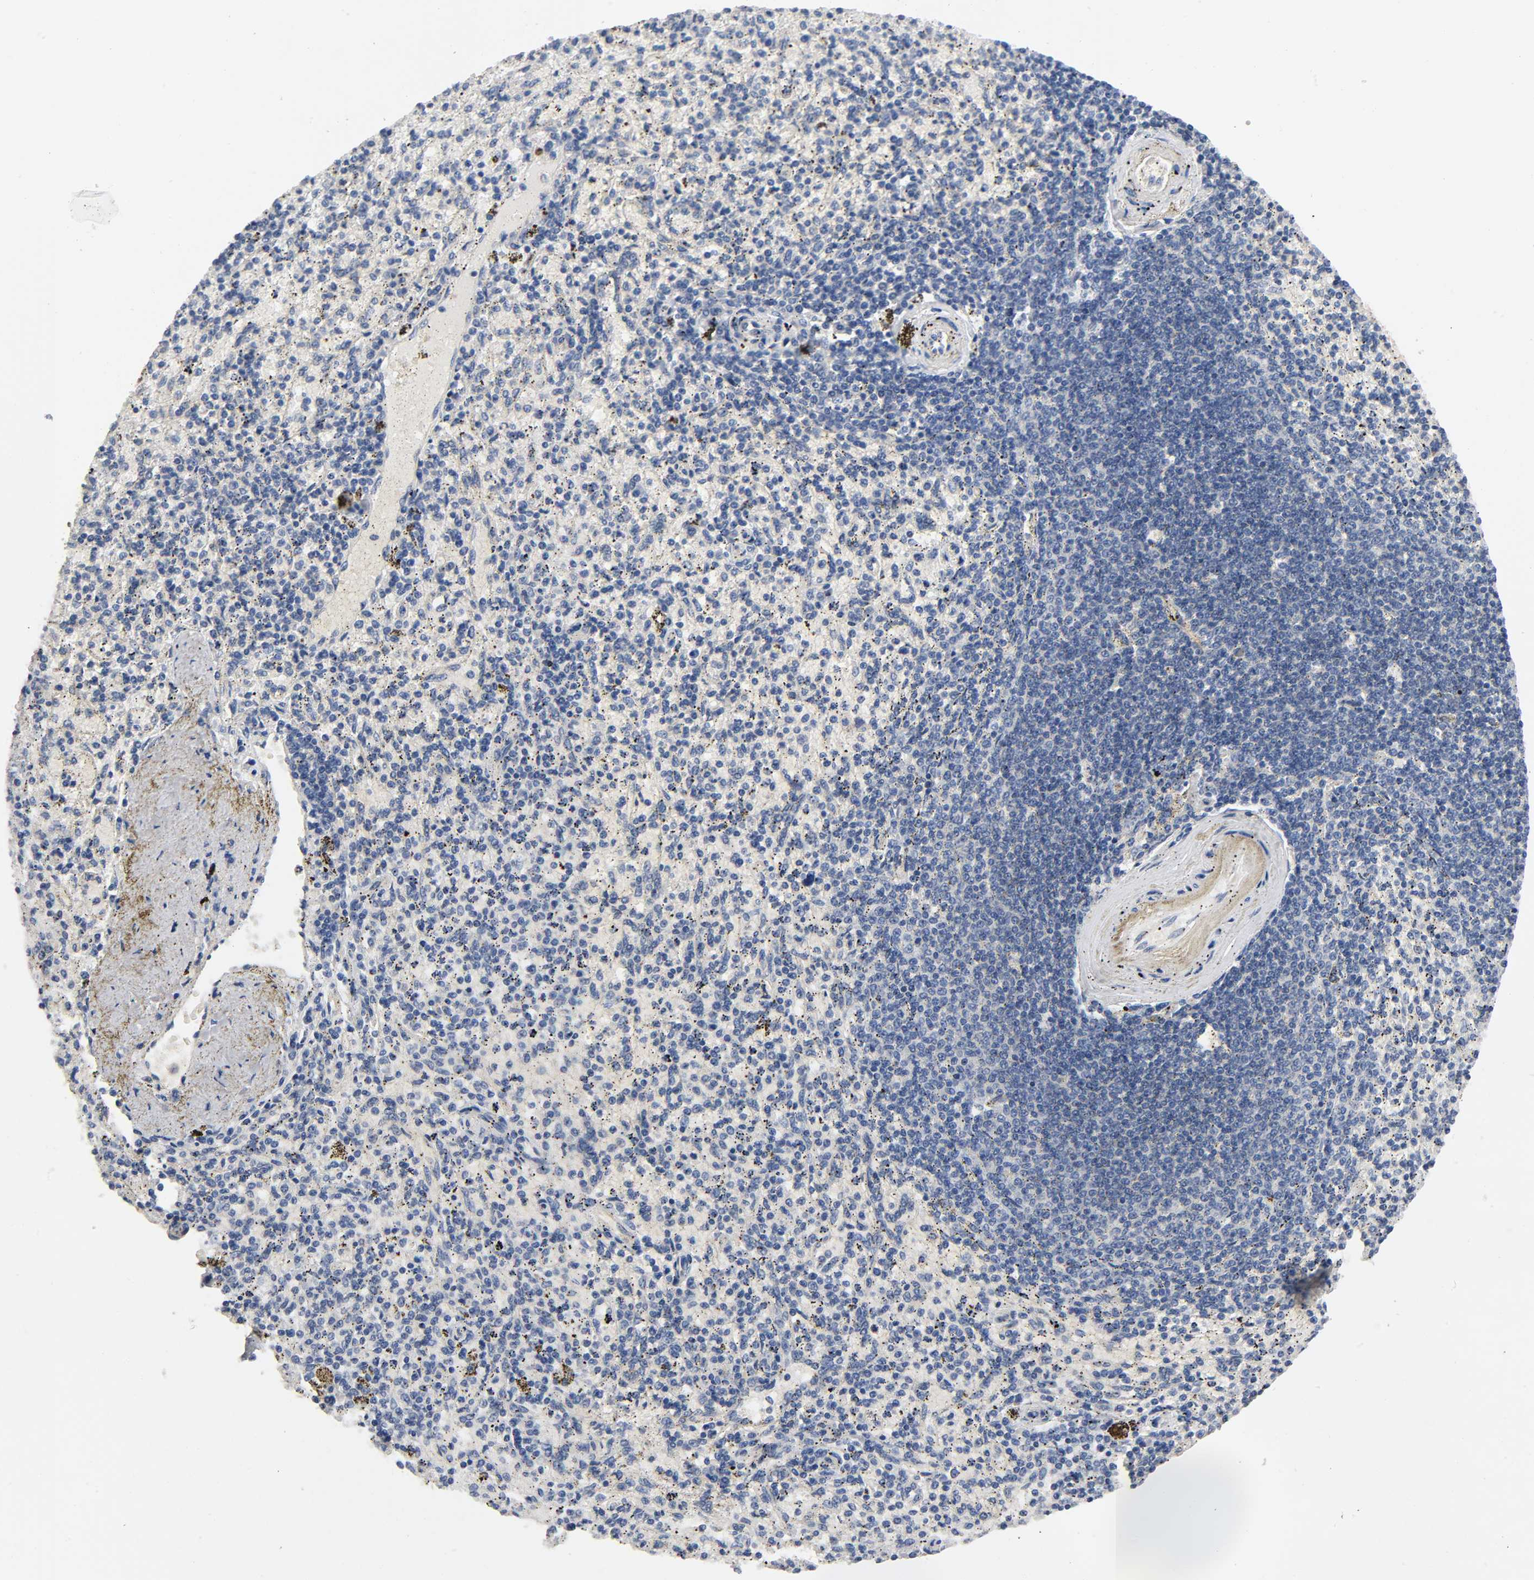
{"staining": {"intensity": "weak", "quantity": ">75%", "location": "cytoplasmic/membranous"}, "tissue": "spleen", "cell_type": "Cells in red pulp", "image_type": "normal", "snomed": [{"axis": "morphology", "description": "Normal tissue, NOS"}, {"axis": "topography", "description": "Spleen"}], "caption": "This histopathology image reveals immunohistochemistry (IHC) staining of normal human spleen, with low weak cytoplasmic/membranous staining in approximately >75% of cells in red pulp.", "gene": "HDAC6", "patient": {"sex": "female", "age": 43}}